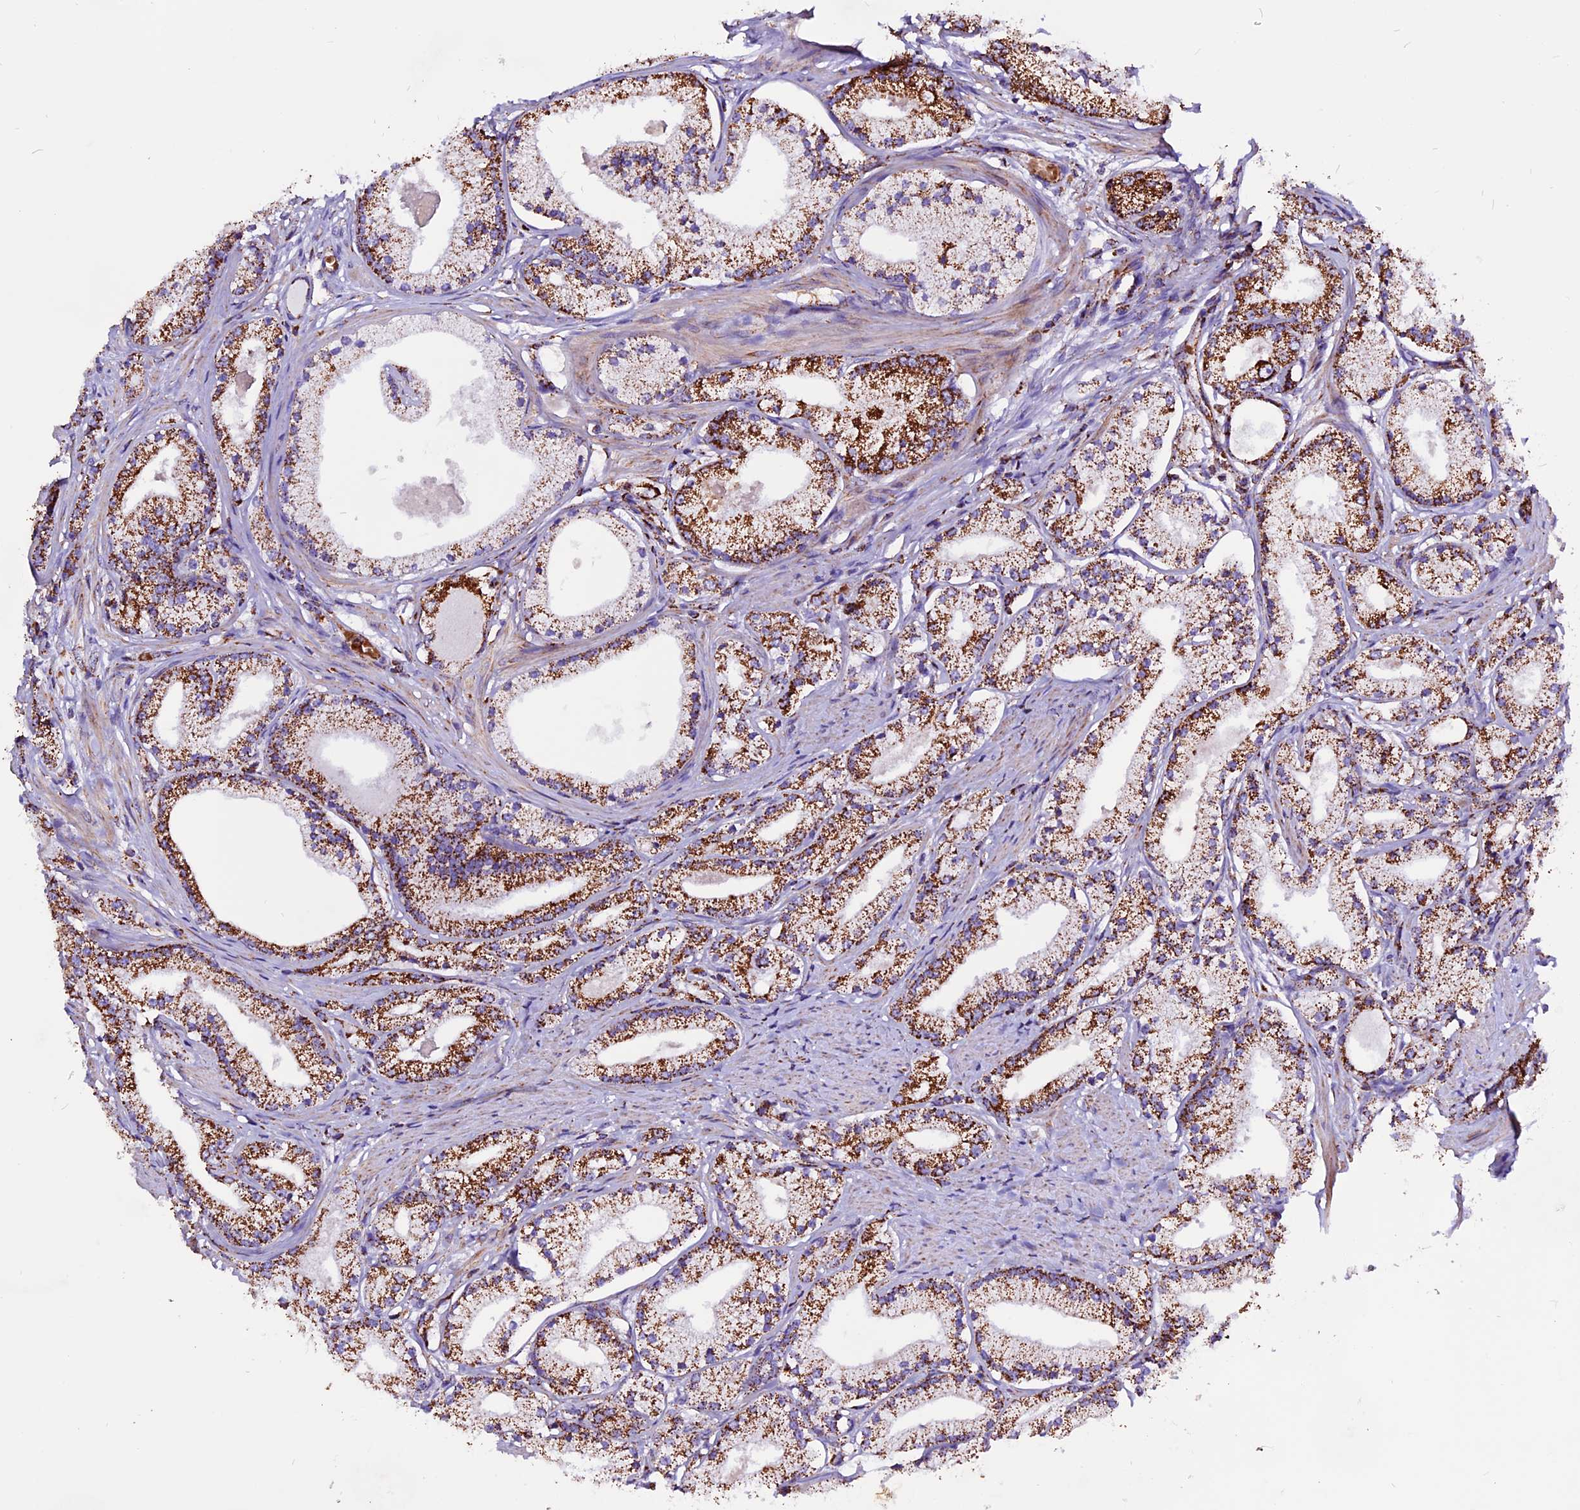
{"staining": {"intensity": "strong", "quantity": ">75%", "location": "cytoplasmic/membranous"}, "tissue": "prostate cancer", "cell_type": "Tumor cells", "image_type": "cancer", "snomed": [{"axis": "morphology", "description": "Adenocarcinoma, Low grade"}, {"axis": "topography", "description": "Prostate"}], "caption": "A micrograph of human prostate cancer (low-grade adenocarcinoma) stained for a protein exhibits strong cytoplasmic/membranous brown staining in tumor cells.", "gene": "CX3CL1", "patient": {"sex": "male", "age": 57}}